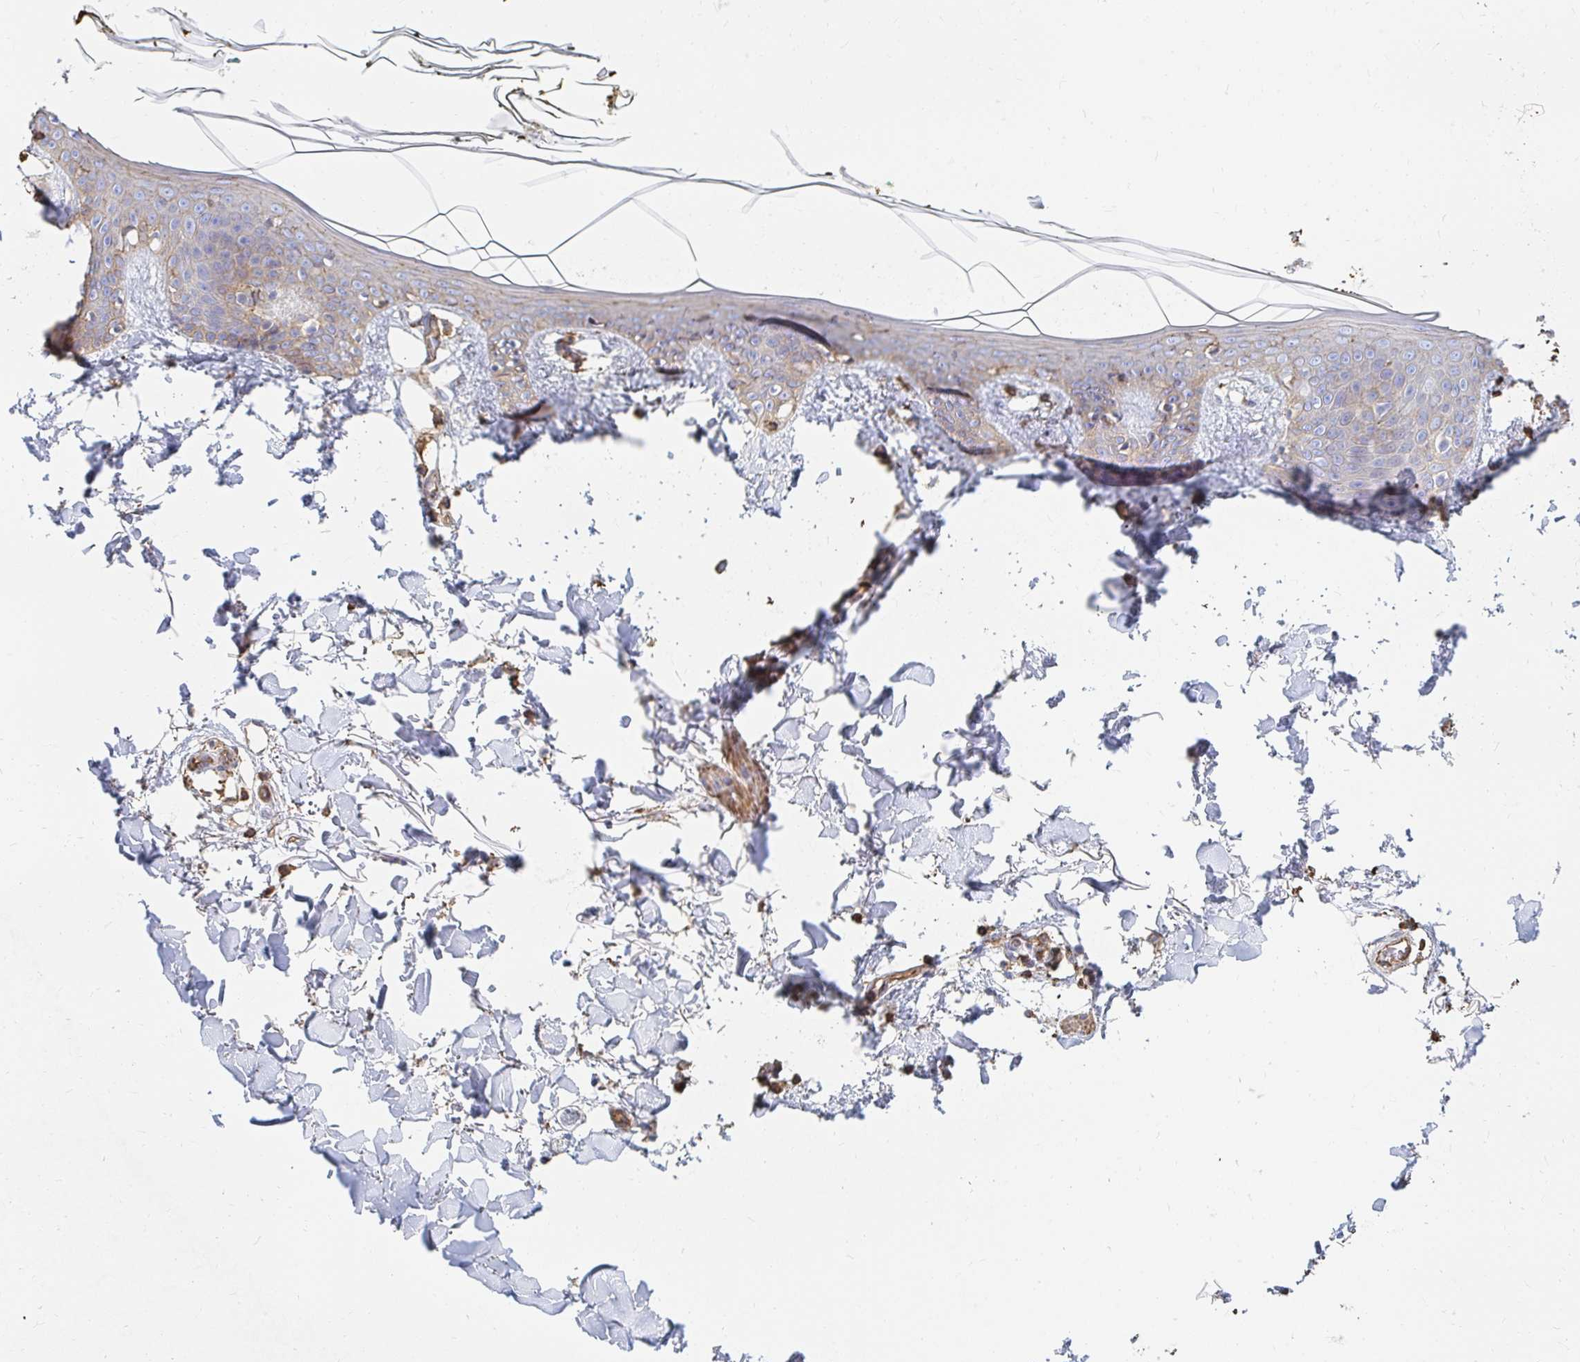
{"staining": {"intensity": "moderate", "quantity": "25%-75%", "location": "cytoplasmic/membranous"}, "tissue": "skin", "cell_type": "Fibroblasts", "image_type": "normal", "snomed": [{"axis": "morphology", "description": "Normal tissue, NOS"}, {"axis": "topography", "description": "Skin"}], "caption": "IHC image of unremarkable skin stained for a protein (brown), which demonstrates medium levels of moderate cytoplasmic/membranous expression in about 25%-75% of fibroblasts.", "gene": "PTPN14", "patient": {"sex": "female", "age": 34}}